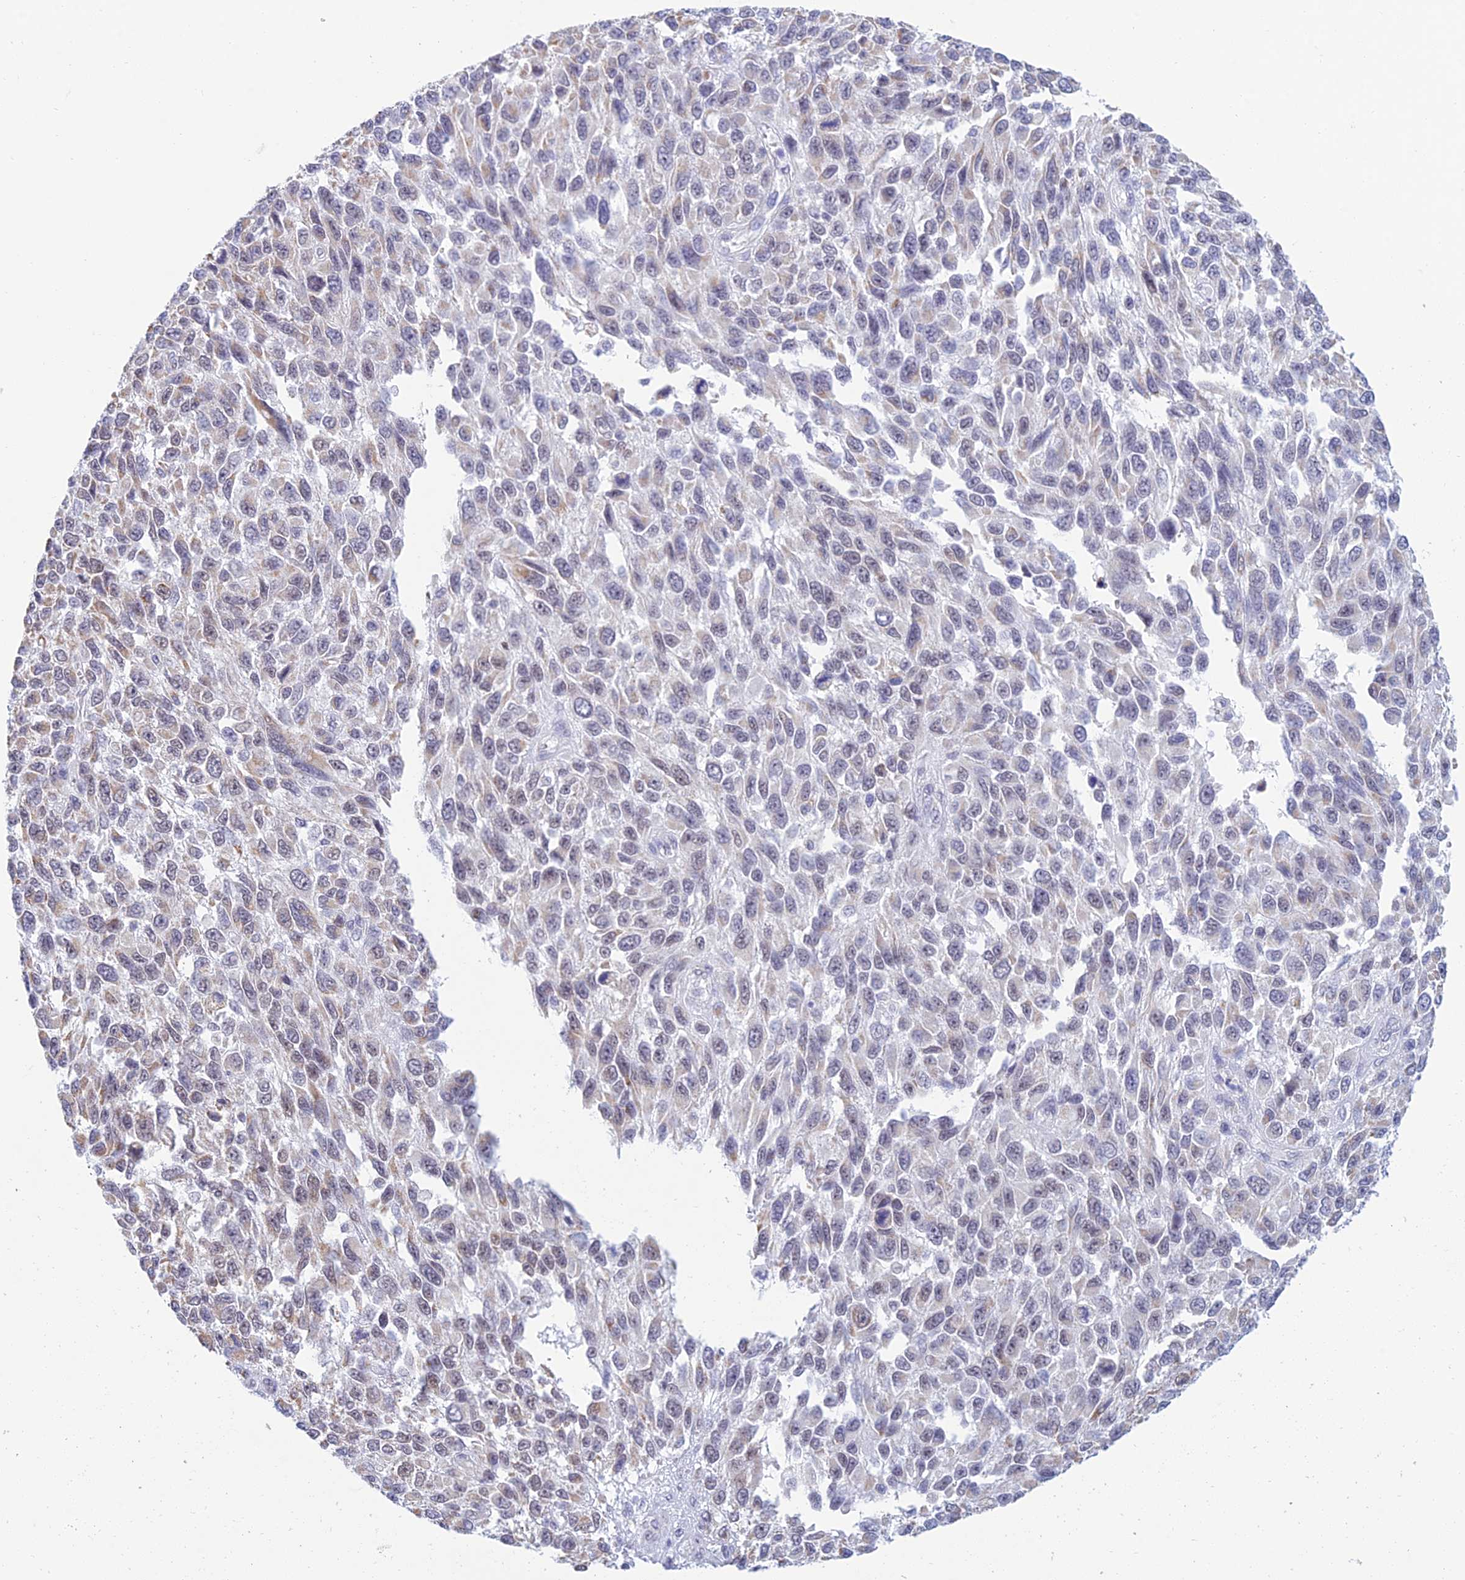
{"staining": {"intensity": "weak", "quantity": "25%-75%", "location": "cytoplasmic/membranous"}, "tissue": "melanoma", "cell_type": "Tumor cells", "image_type": "cancer", "snomed": [{"axis": "morphology", "description": "Malignant melanoma, NOS"}, {"axis": "topography", "description": "Skin"}], "caption": "The micrograph shows staining of malignant melanoma, revealing weak cytoplasmic/membranous protein expression (brown color) within tumor cells.", "gene": "KLF14", "patient": {"sex": "female", "age": 96}}